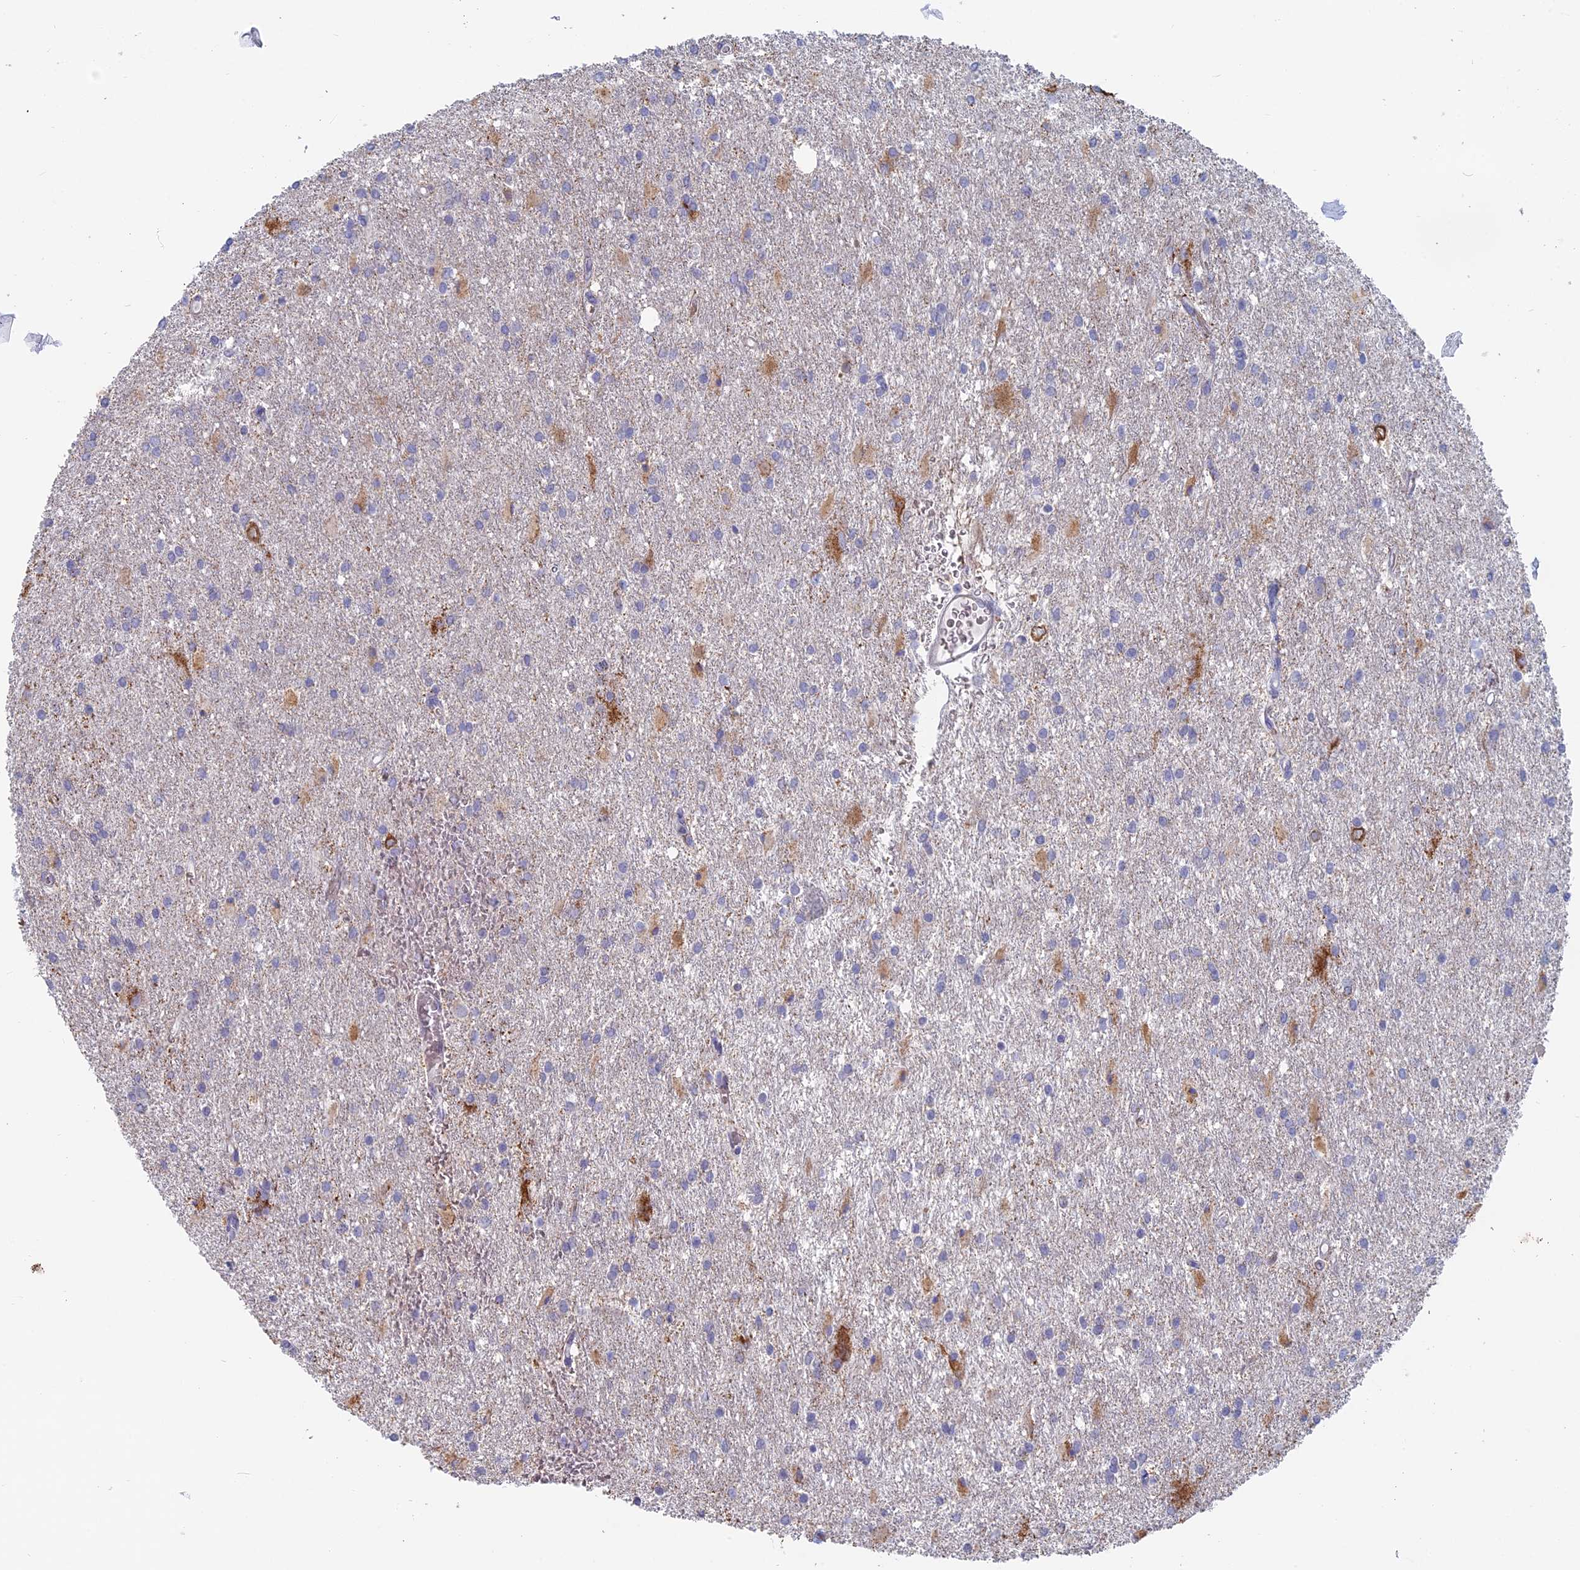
{"staining": {"intensity": "weak", "quantity": "<25%", "location": "cytoplasmic/membranous"}, "tissue": "glioma", "cell_type": "Tumor cells", "image_type": "cancer", "snomed": [{"axis": "morphology", "description": "Glioma, malignant, High grade"}, {"axis": "topography", "description": "Brain"}], "caption": "An immunohistochemistry (IHC) photomicrograph of malignant high-grade glioma is shown. There is no staining in tumor cells of malignant high-grade glioma.", "gene": "TBC1D30", "patient": {"sex": "female", "age": 50}}